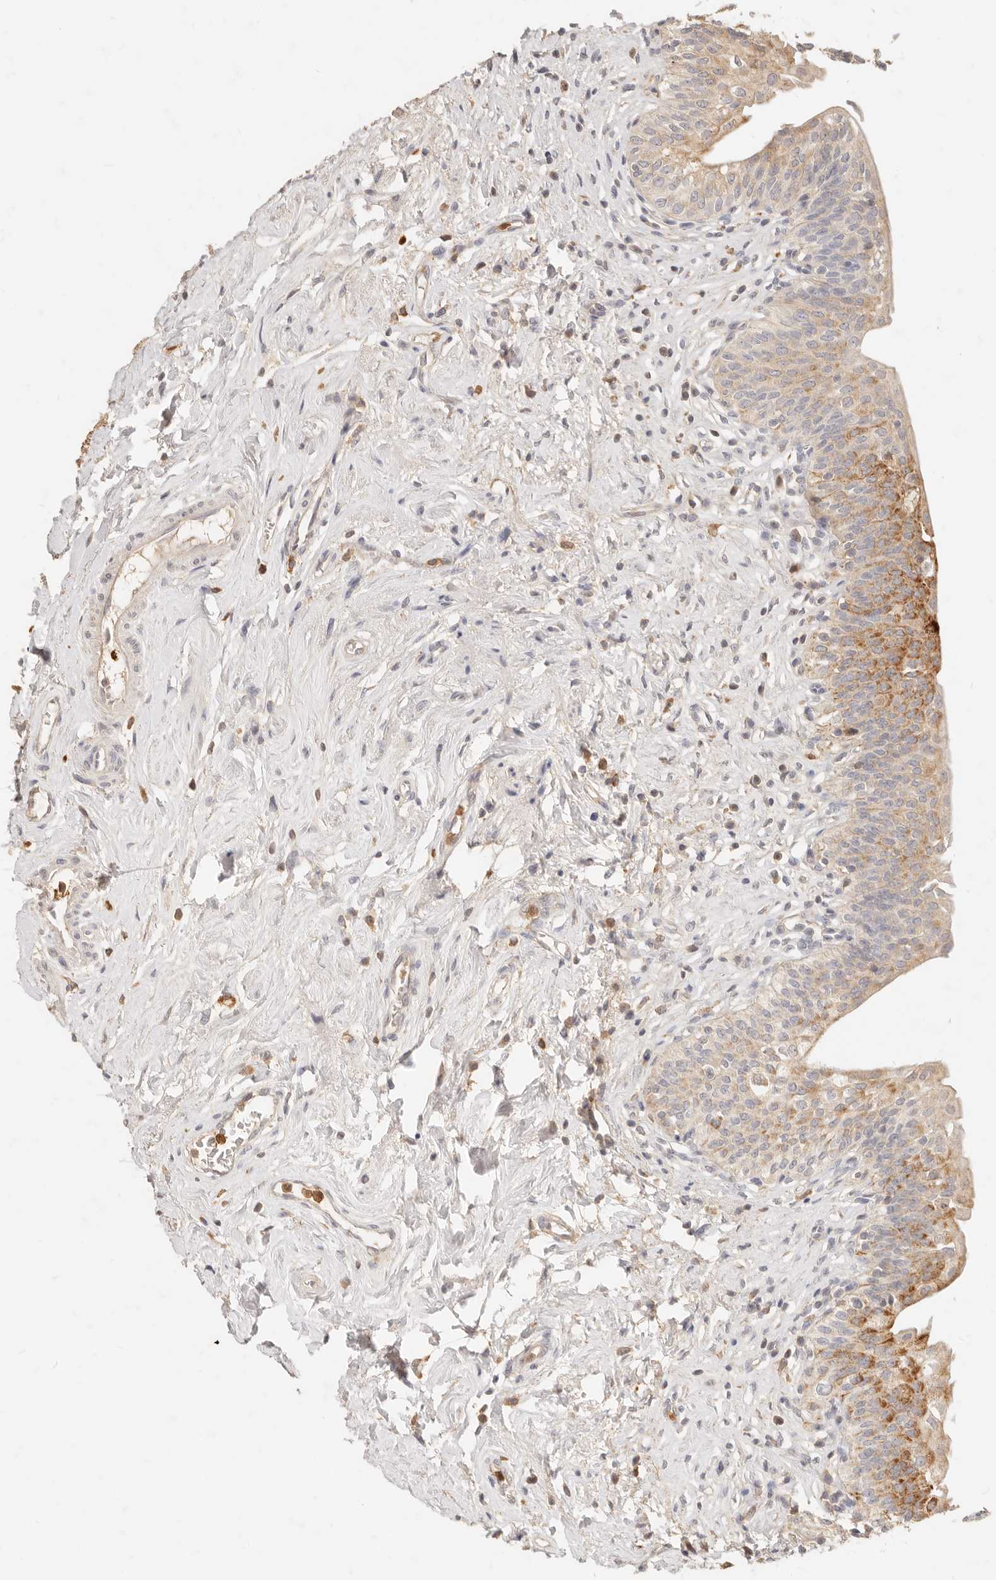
{"staining": {"intensity": "strong", "quantity": "25%-75%", "location": "cytoplasmic/membranous"}, "tissue": "urinary bladder", "cell_type": "Urothelial cells", "image_type": "normal", "snomed": [{"axis": "morphology", "description": "Normal tissue, NOS"}, {"axis": "topography", "description": "Urinary bladder"}], "caption": "Protein expression analysis of benign human urinary bladder reveals strong cytoplasmic/membranous positivity in approximately 25%-75% of urothelial cells.", "gene": "TMTC2", "patient": {"sex": "male", "age": 83}}